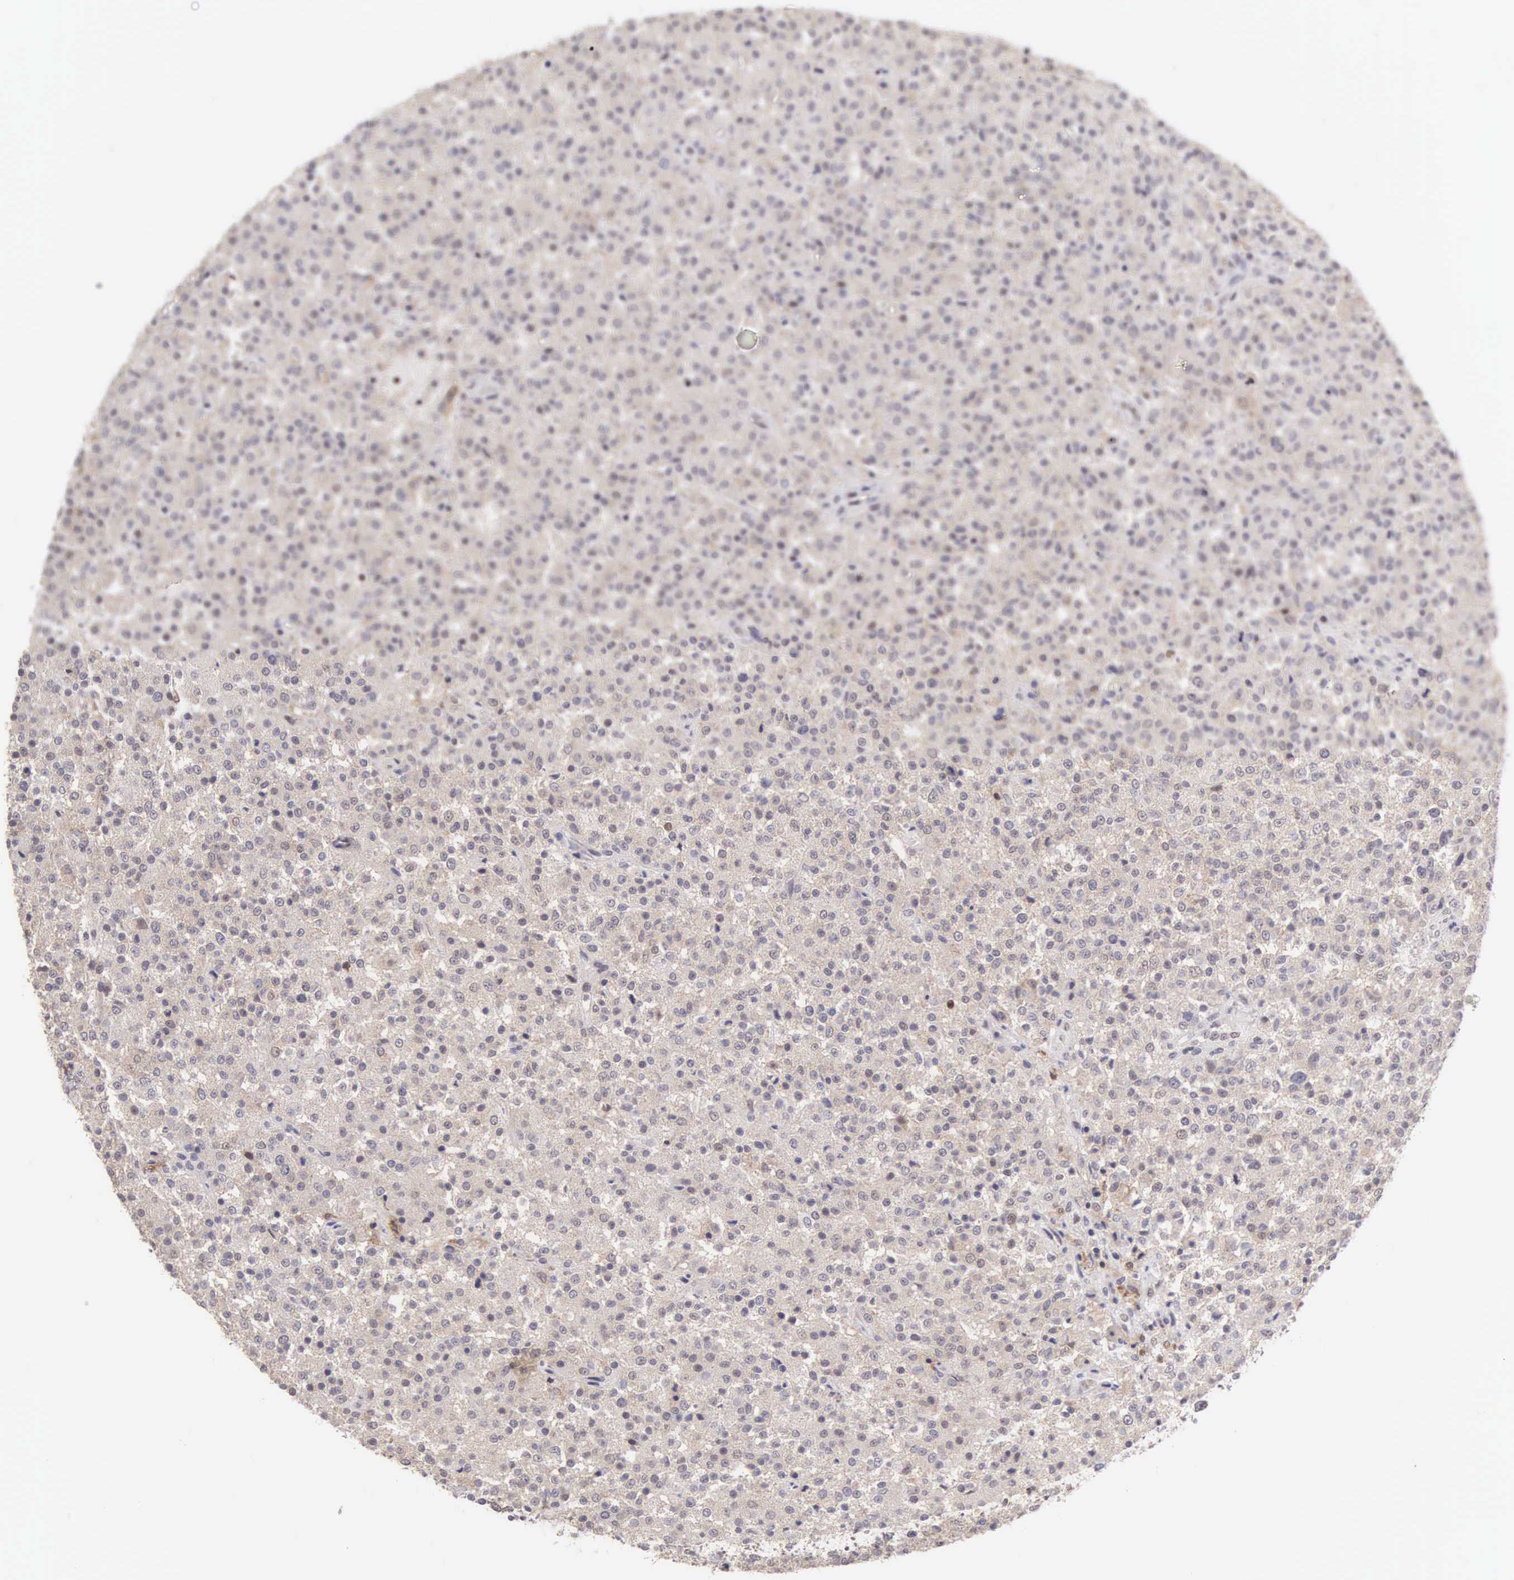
{"staining": {"intensity": "negative", "quantity": "none", "location": "none"}, "tissue": "testis cancer", "cell_type": "Tumor cells", "image_type": "cancer", "snomed": [{"axis": "morphology", "description": "Seminoma, NOS"}, {"axis": "topography", "description": "Testis"}], "caption": "Tumor cells show no significant protein staining in testis cancer.", "gene": "GRK3", "patient": {"sex": "male", "age": 59}}